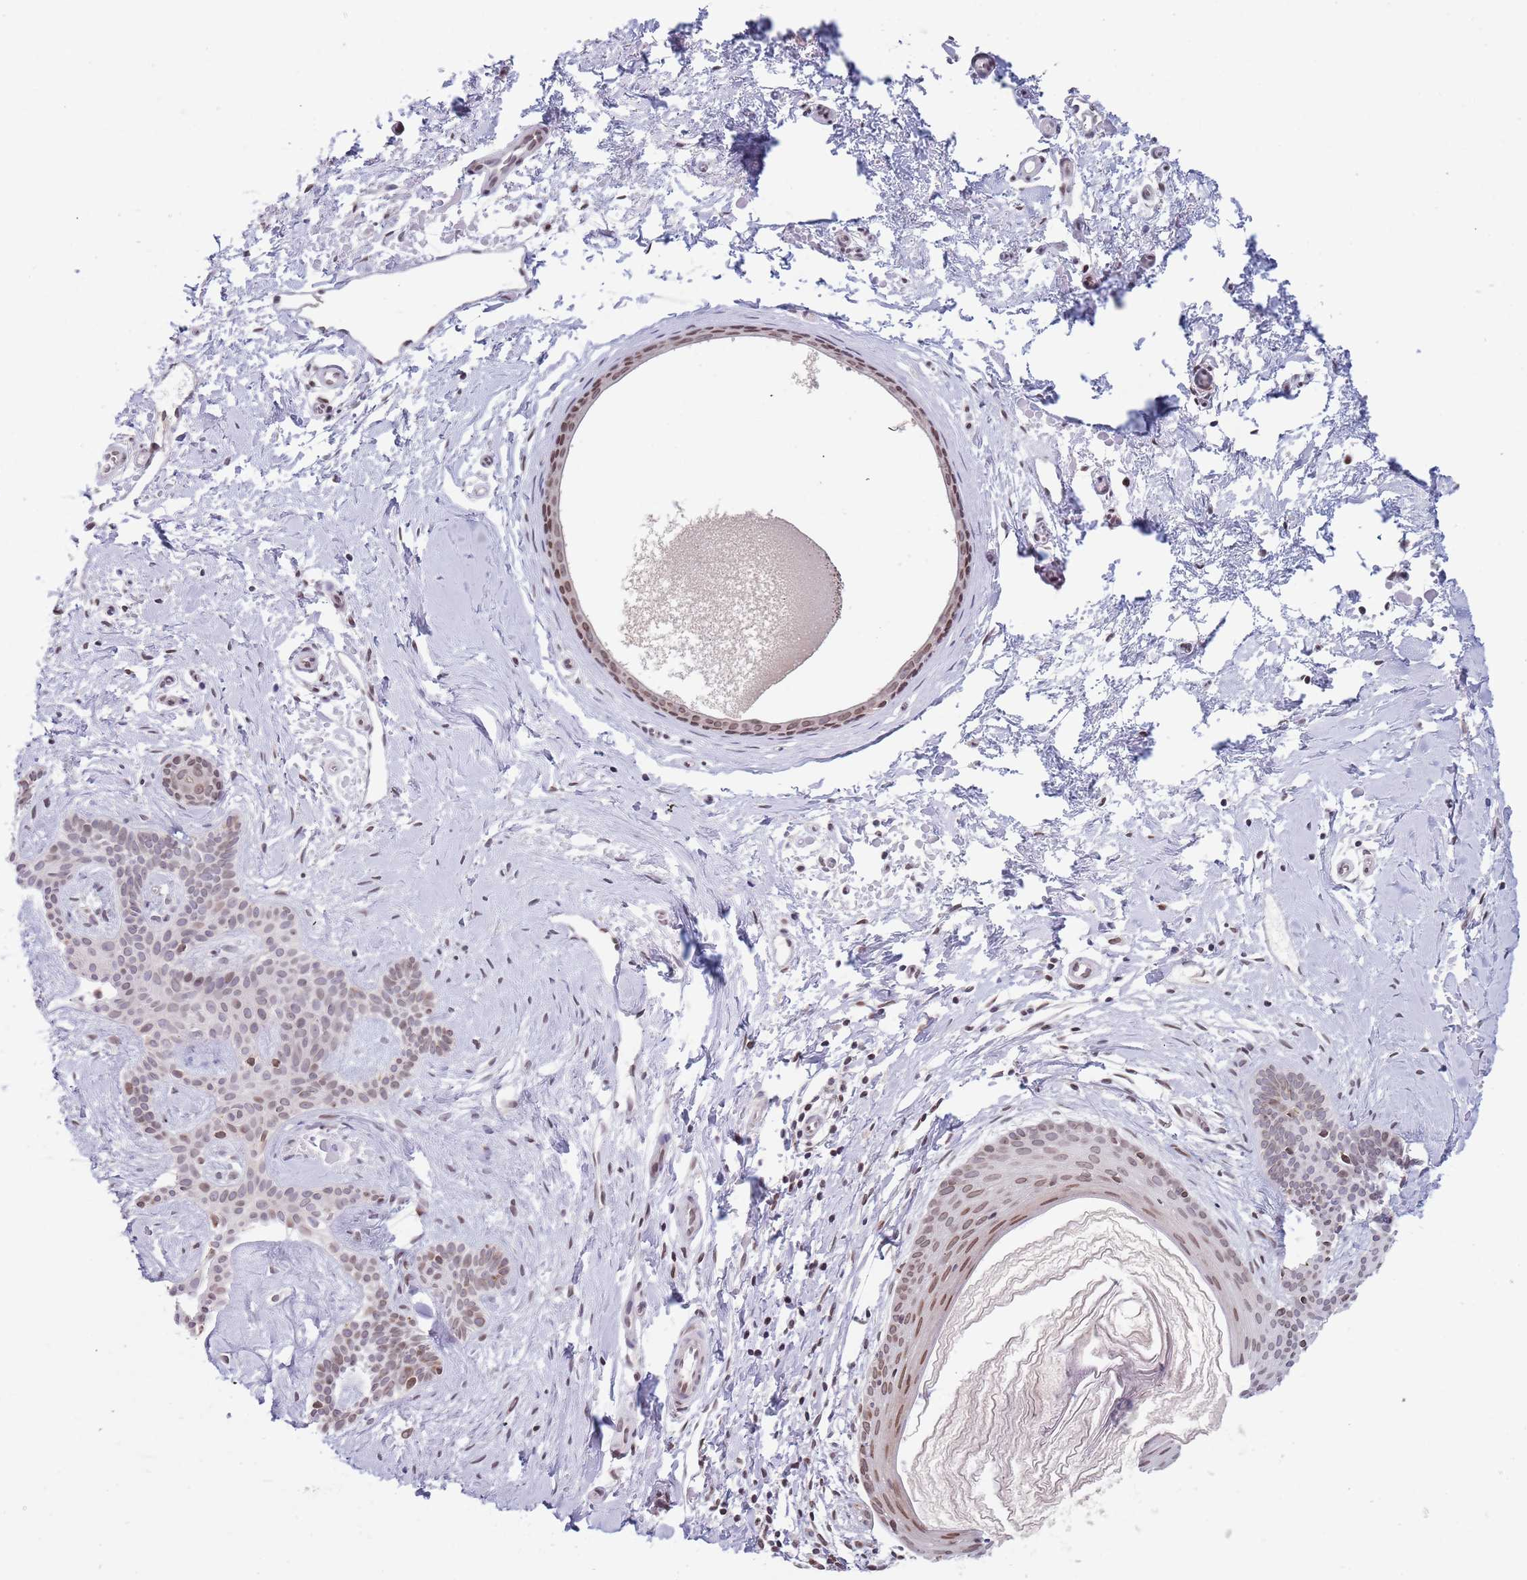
{"staining": {"intensity": "weak", "quantity": "25%-75%", "location": "cytoplasmic/membranous,nuclear"}, "tissue": "skin cancer", "cell_type": "Tumor cells", "image_type": "cancer", "snomed": [{"axis": "morphology", "description": "Basal cell carcinoma"}, {"axis": "topography", "description": "Skin"}], "caption": "Immunohistochemistry (IHC) staining of skin cancer (basal cell carcinoma), which shows low levels of weak cytoplasmic/membranous and nuclear expression in approximately 25%-75% of tumor cells indicating weak cytoplasmic/membranous and nuclear protein staining. The staining was performed using DAB (brown) for protein detection and nuclei were counterstained in hematoxylin (blue).", "gene": "KLHDC2", "patient": {"sex": "male", "age": 78}}